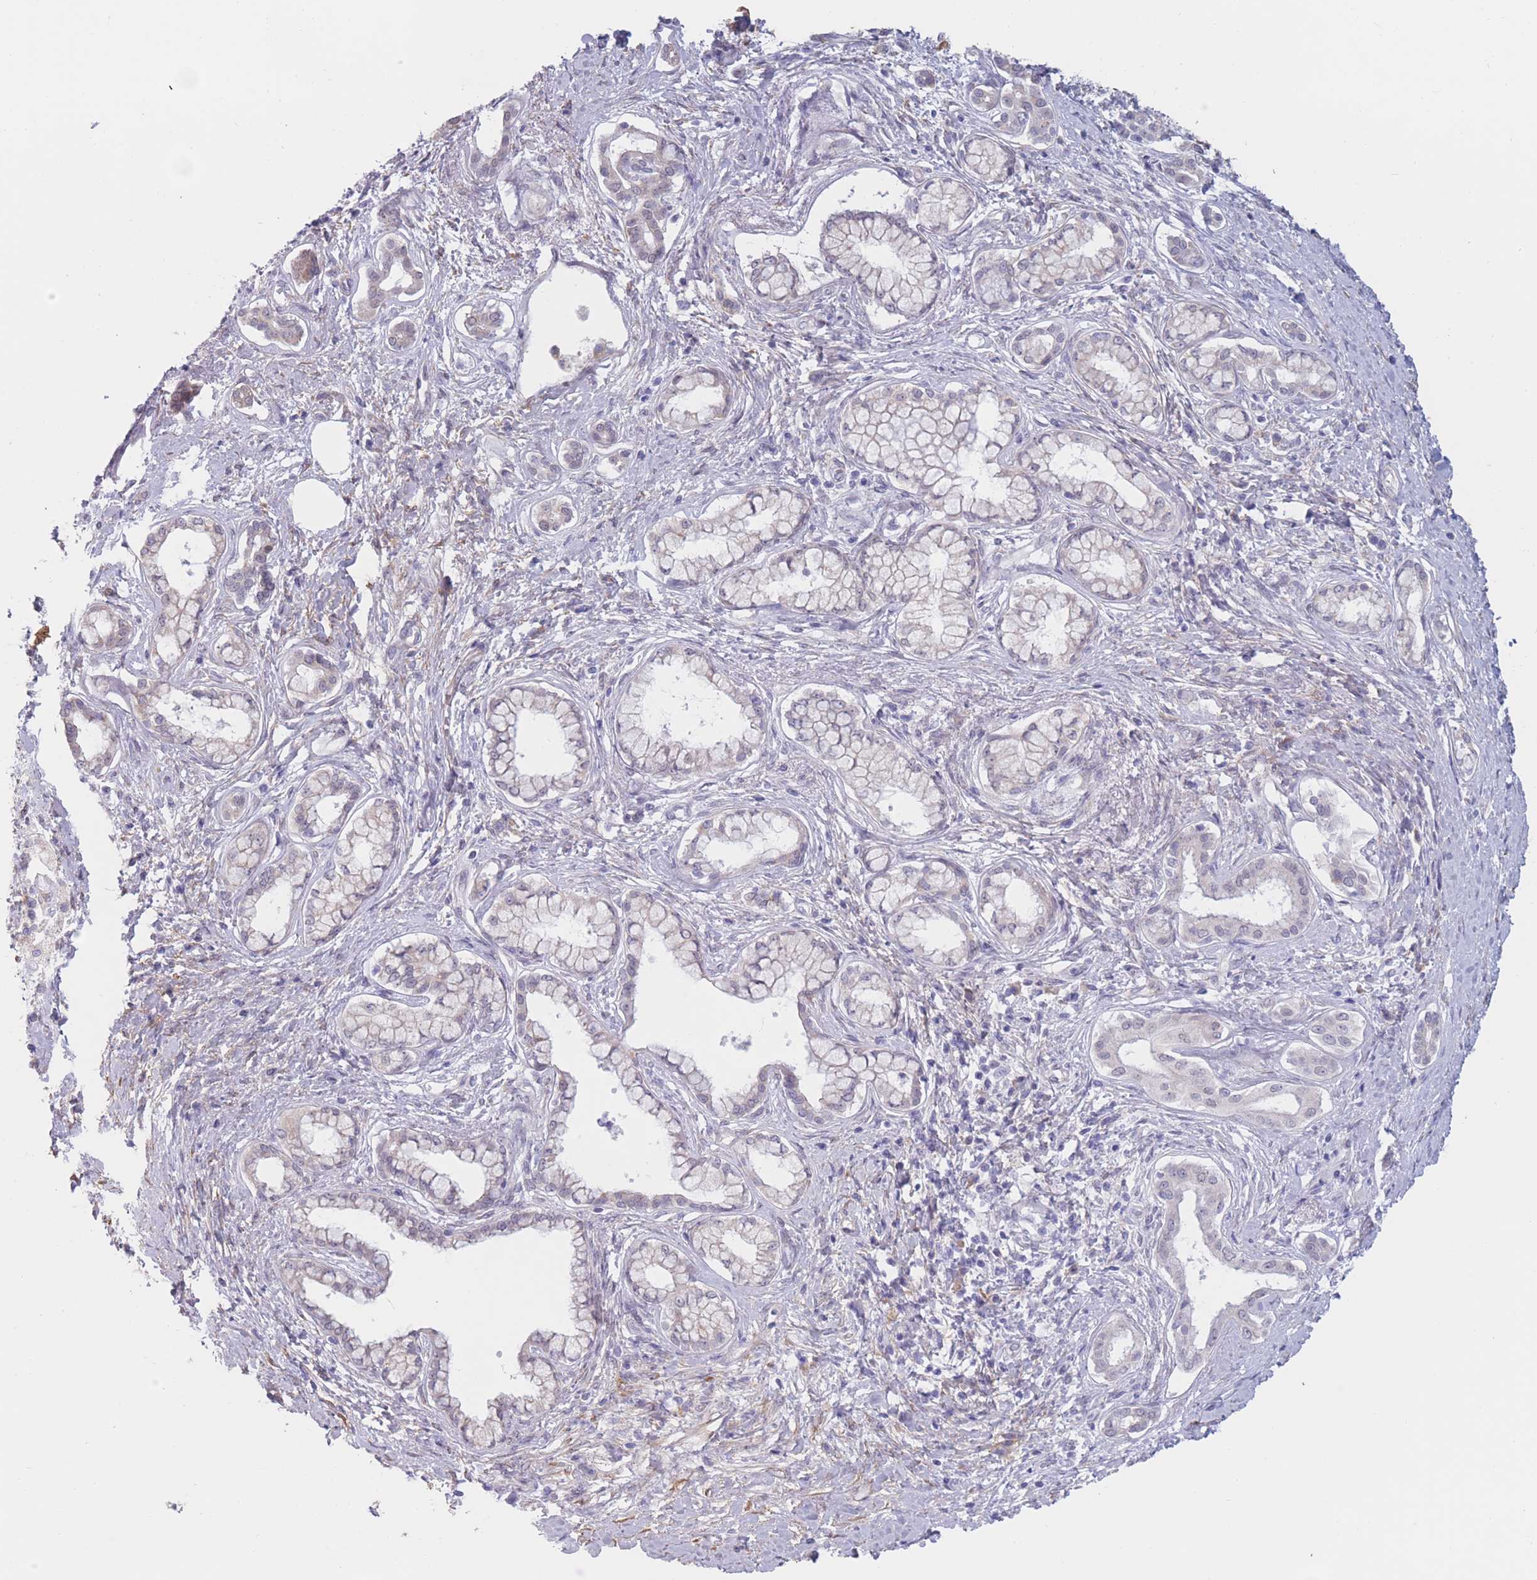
{"staining": {"intensity": "negative", "quantity": "none", "location": "none"}, "tissue": "pancreatic cancer", "cell_type": "Tumor cells", "image_type": "cancer", "snomed": [{"axis": "morphology", "description": "Adenocarcinoma, NOS"}, {"axis": "topography", "description": "Pancreas"}], "caption": "Immunohistochemistry (IHC) of adenocarcinoma (pancreatic) exhibits no positivity in tumor cells.", "gene": "COL27A1", "patient": {"sex": "male", "age": 70}}